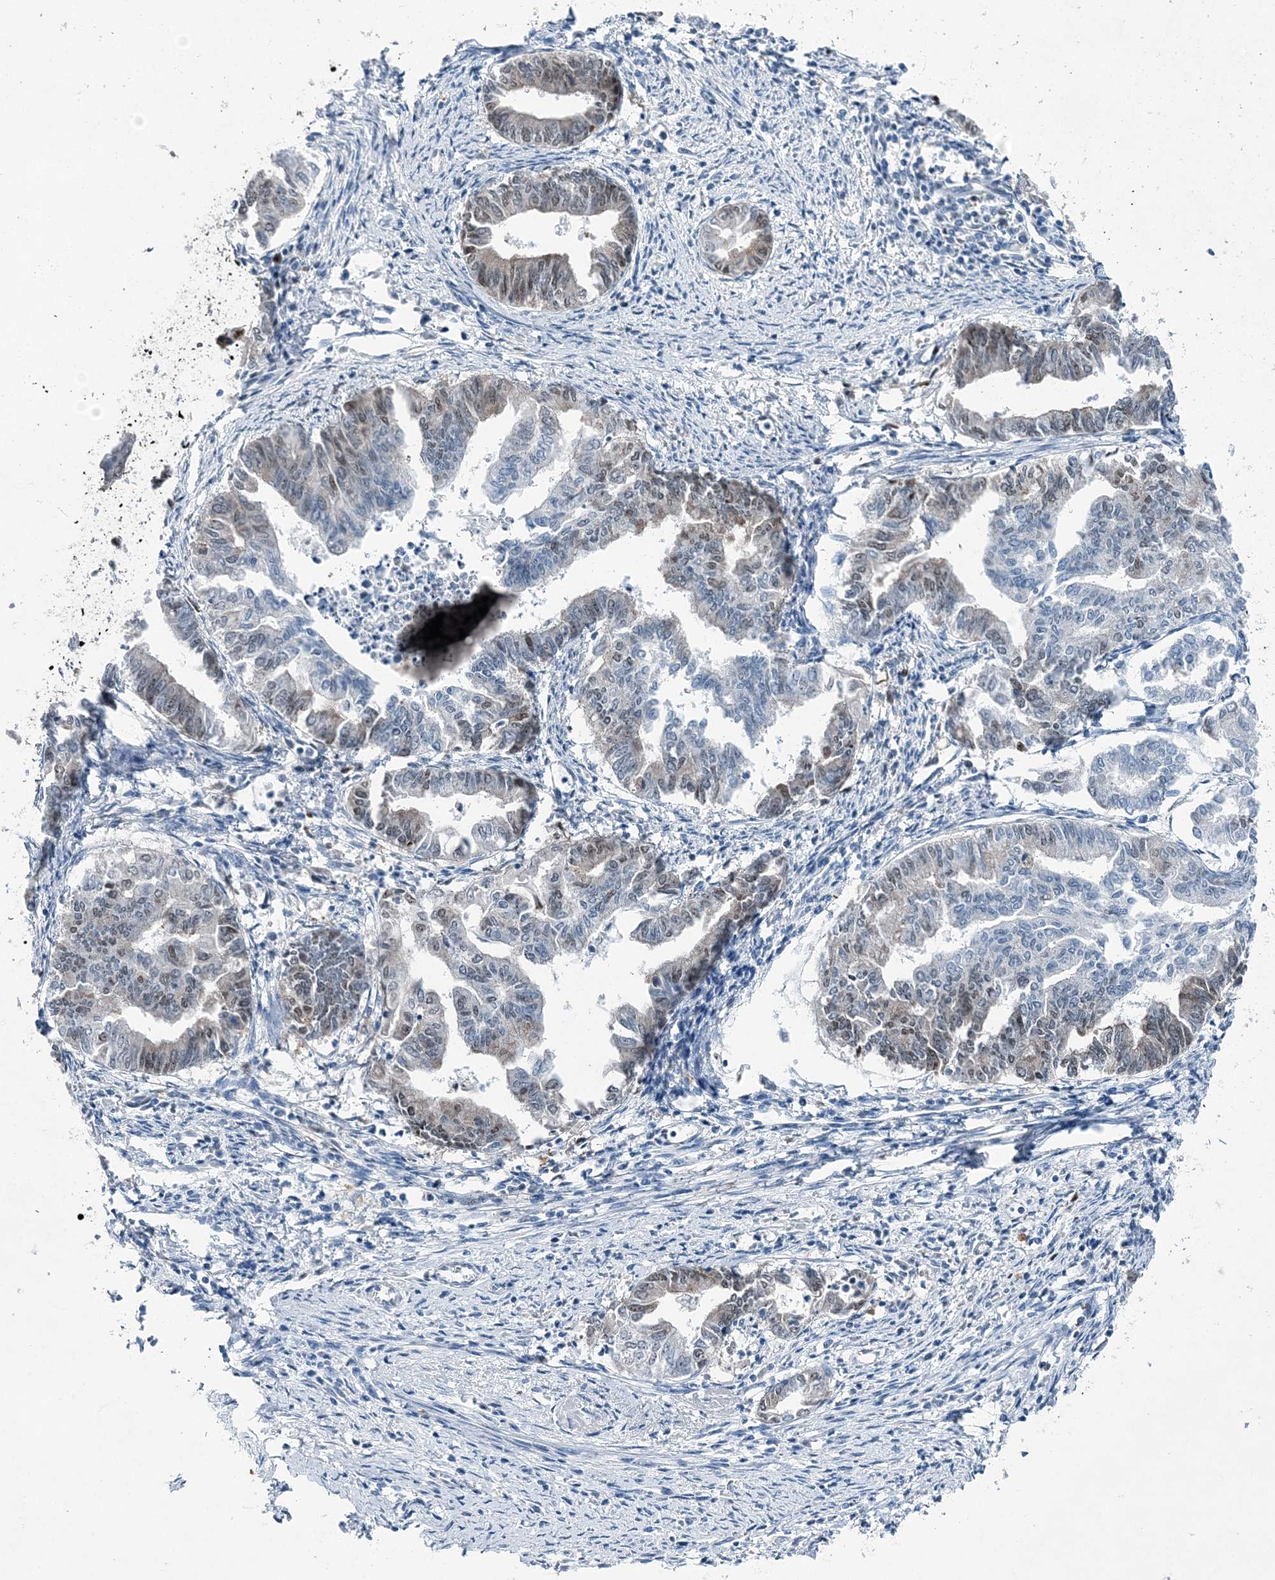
{"staining": {"intensity": "weak", "quantity": "<25%", "location": "nuclear"}, "tissue": "endometrial cancer", "cell_type": "Tumor cells", "image_type": "cancer", "snomed": [{"axis": "morphology", "description": "Adenocarcinoma, NOS"}, {"axis": "topography", "description": "Endometrium"}], "caption": "Tumor cells show no significant protein positivity in endometrial cancer.", "gene": "HAT1", "patient": {"sex": "female", "age": 79}}